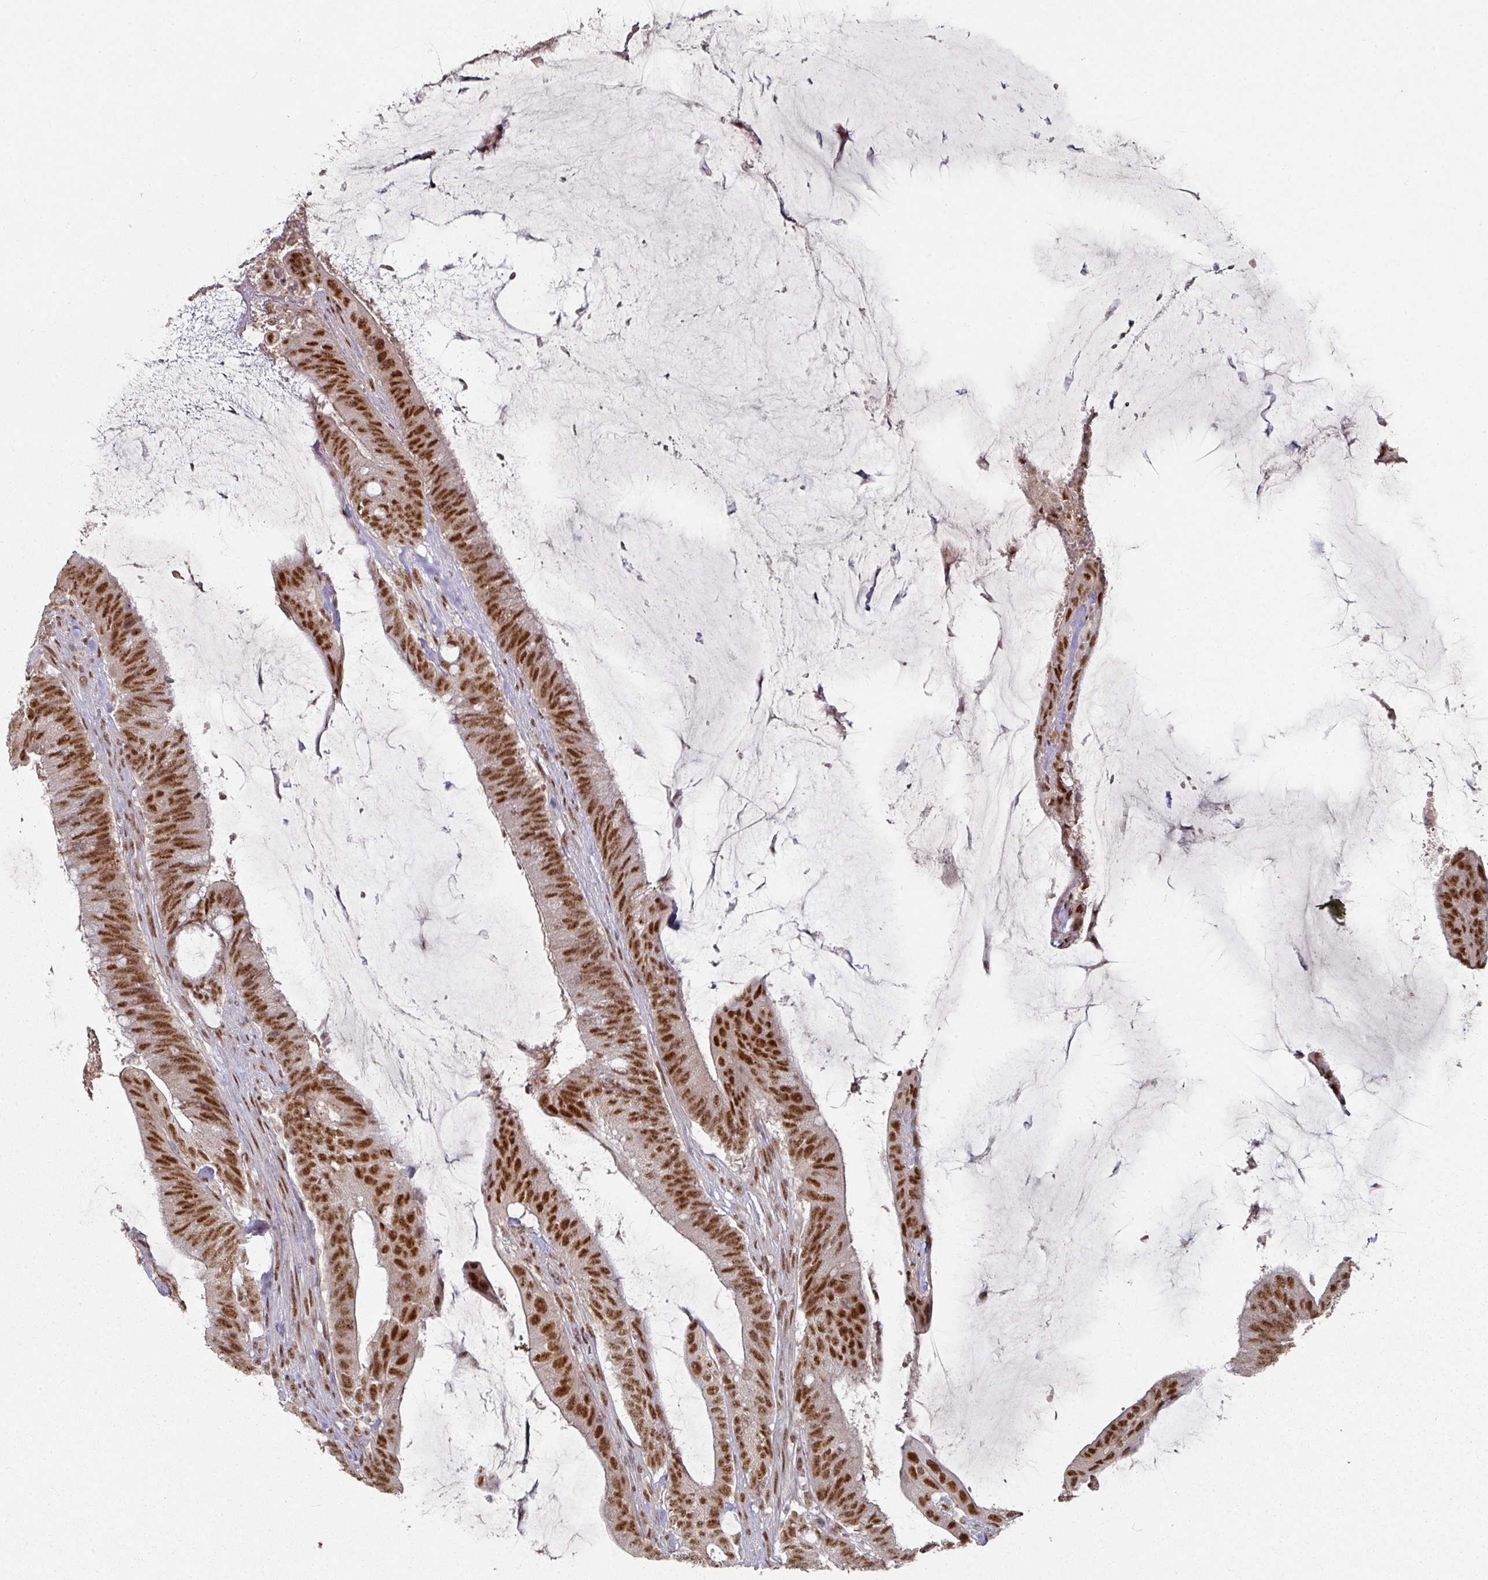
{"staining": {"intensity": "strong", "quantity": ">75%", "location": "nuclear"}, "tissue": "colorectal cancer", "cell_type": "Tumor cells", "image_type": "cancer", "snomed": [{"axis": "morphology", "description": "Adenocarcinoma, NOS"}, {"axis": "topography", "description": "Colon"}], "caption": "A histopathology image of human adenocarcinoma (colorectal) stained for a protein exhibits strong nuclear brown staining in tumor cells. The staining was performed using DAB to visualize the protein expression in brown, while the nuclei were stained in blue with hematoxylin (Magnification: 20x).", "gene": "MEPCE", "patient": {"sex": "female", "age": 43}}